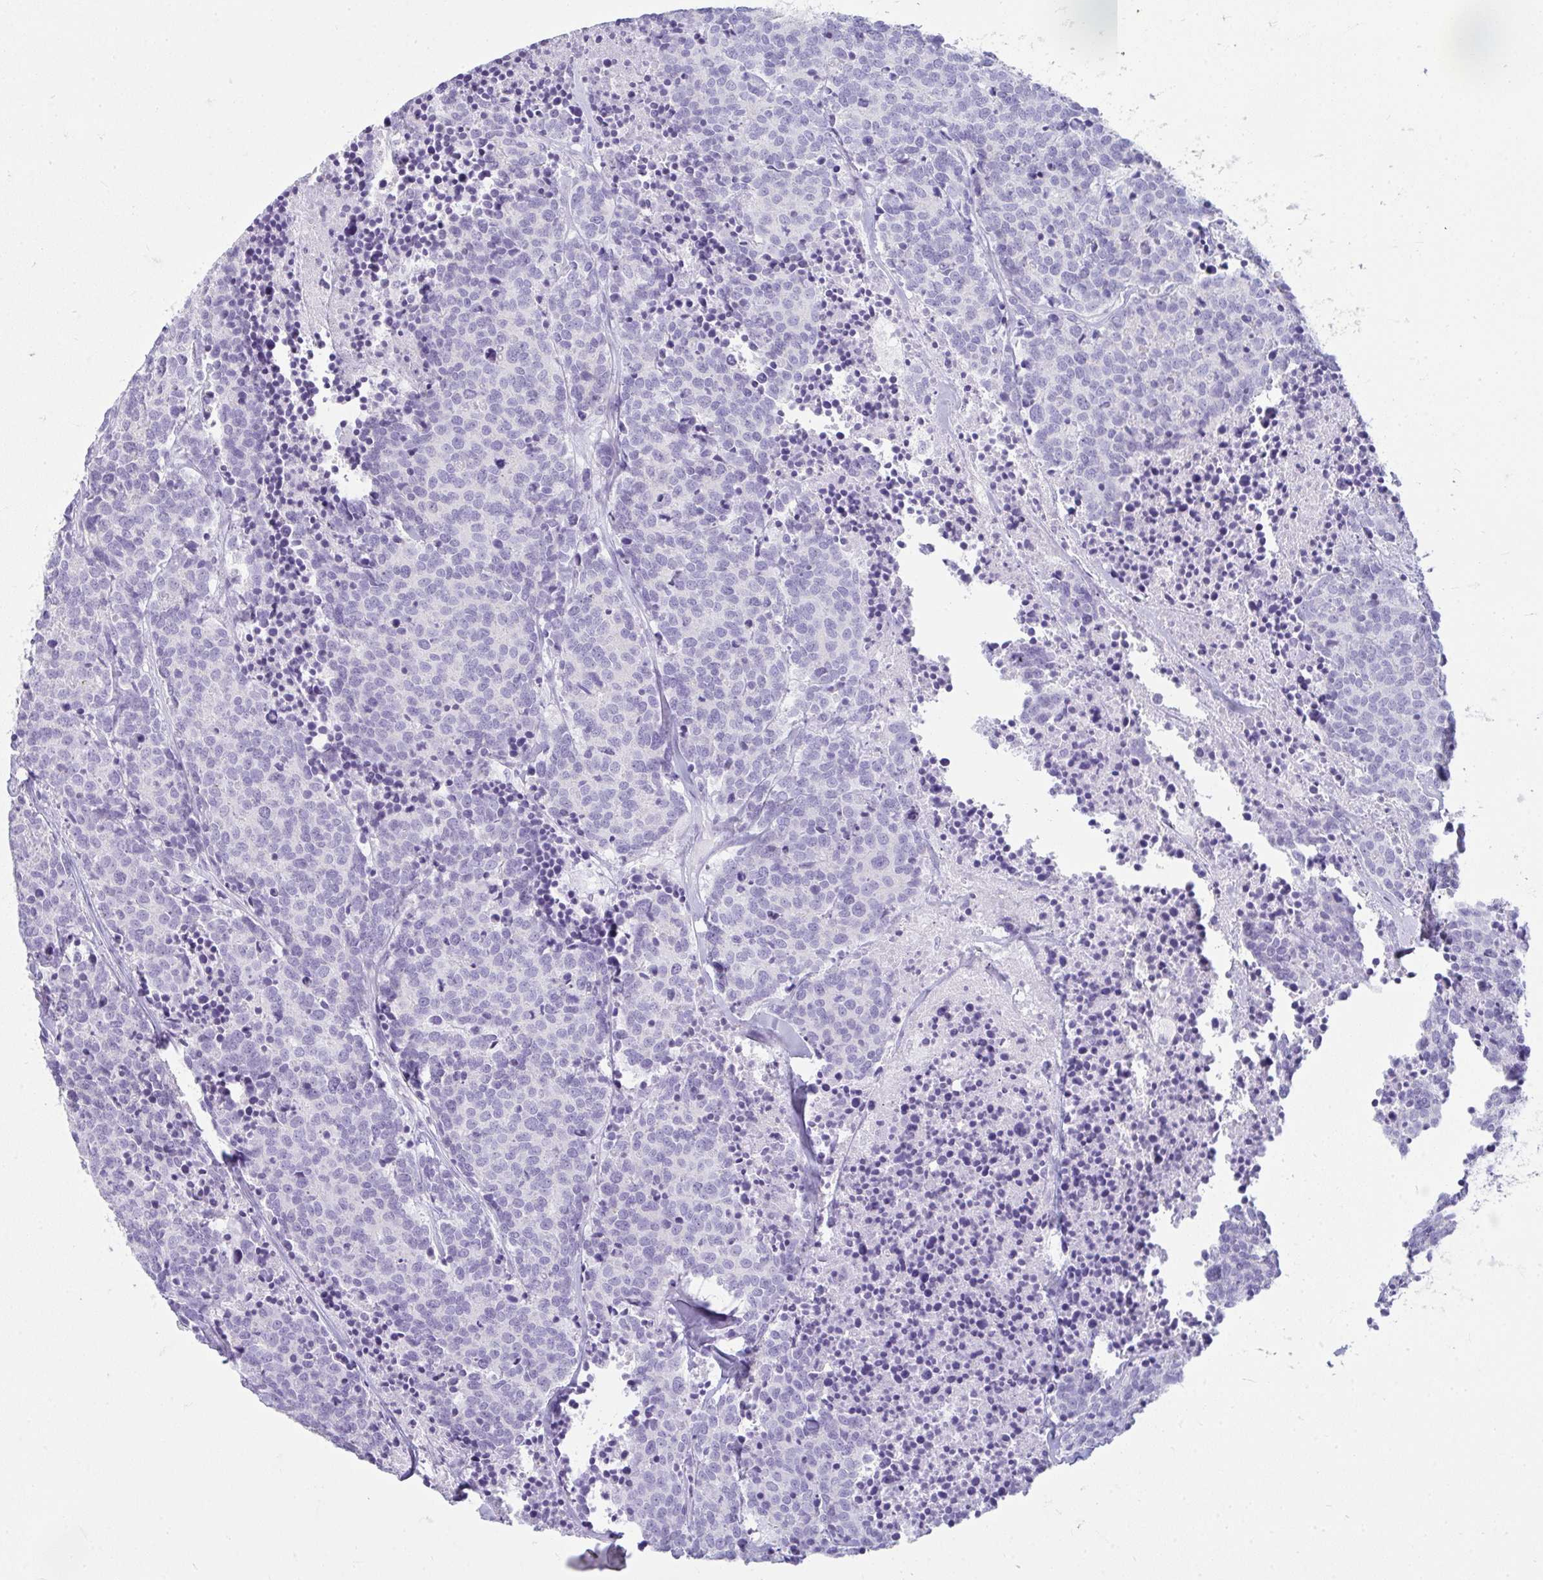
{"staining": {"intensity": "negative", "quantity": "none", "location": "none"}, "tissue": "carcinoid", "cell_type": "Tumor cells", "image_type": "cancer", "snomed": [{"axis": "morphology", "description": "Carcinoid, malignant, NOS"}, {"axis": "topography", "description": "Skin"}], "caption": "Photomicrograph shows no protein expression in tumor cells of carcinoid tissue.", "gene": "RASL10A", "patient": {"sex": "female", "age": 79}}